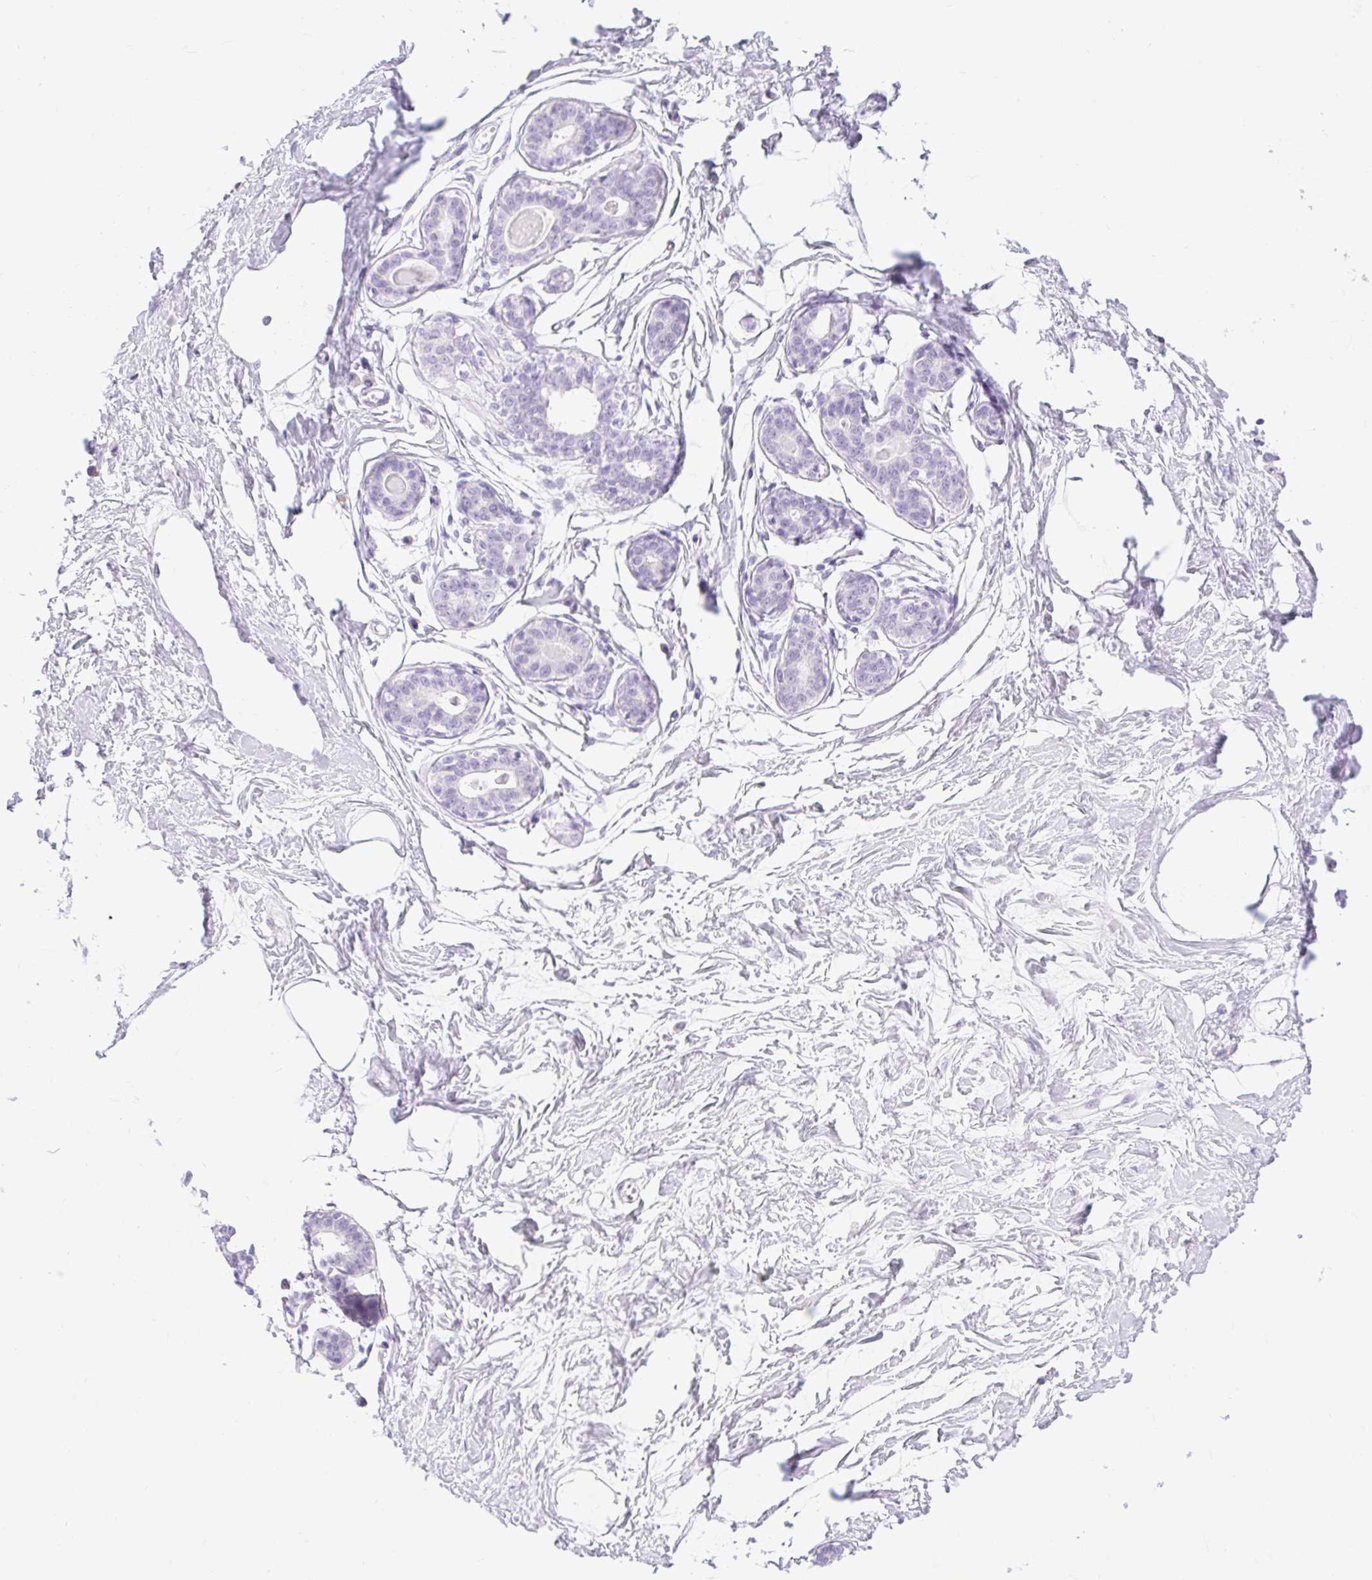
{"staining": {"intensity": "negative", "quantity": "none", "location": "none"}, "tissue": "breast", "cell_type": "Adipocytes", "image_type": "normal", "snomed": [{"axis": "morphology", "description": "Normal tissue, NOS"}, {"axis": "topography", "description": "Breast"}], "caption": "Immunohistochemistry image of unremarkable human breast stained for a protein (brown), which shows no expression in adipocytes.", "gene": "SLC25A40", "patient": {"sex": "female", "age": 45}}